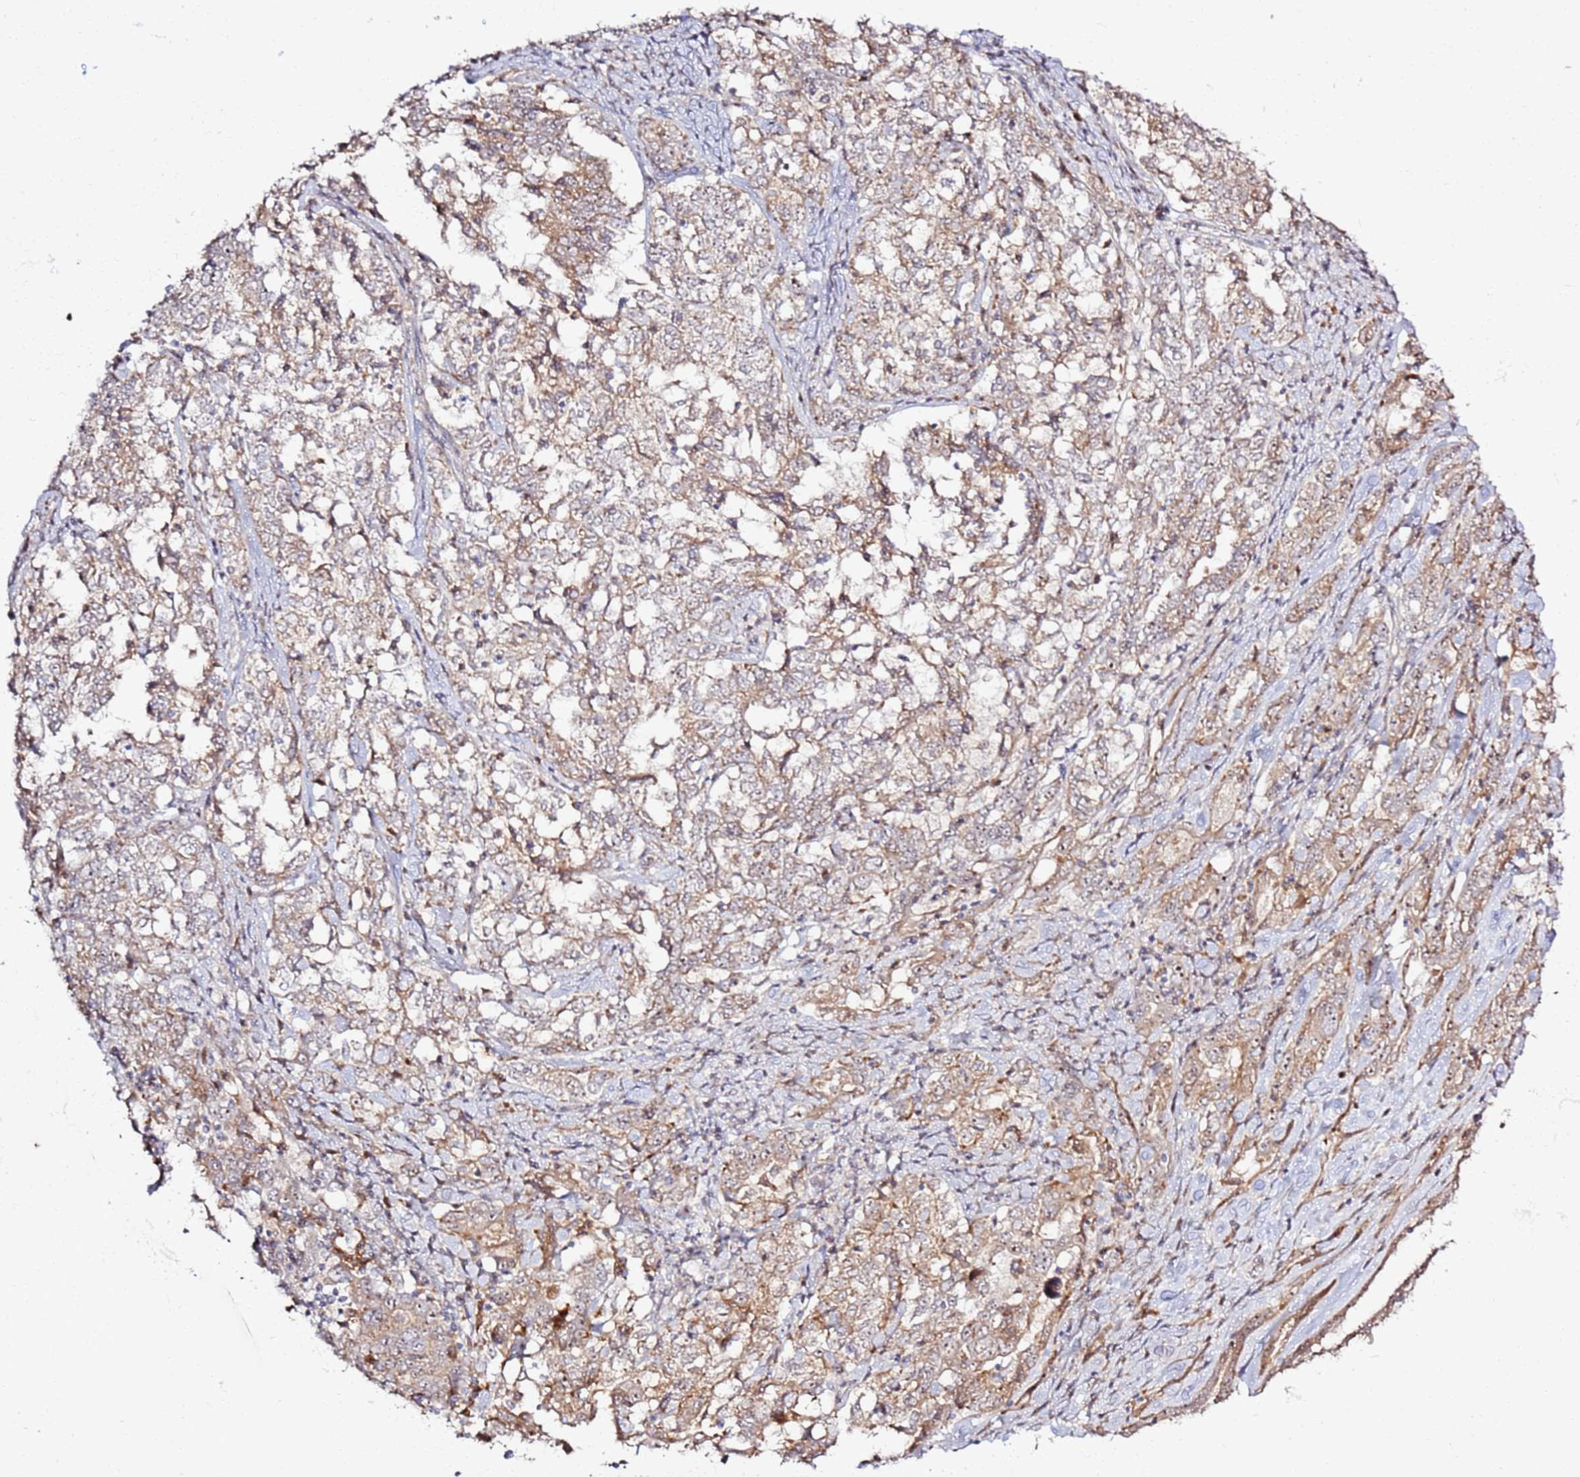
{"staining": {"intensity": "weak", "quantity": "25%-75%", "location": "cytoplasmic/membranous"}, "tissue": "ovarian cancer", "cell_type": "Tumor cells", "image_type": "cancer", "snomed": [{"axis": "morphology", "description": "Carcinoma, endometroid"}, {"axis": "topography", "description": "Ovary"}], "caption": "Protein staining of ovarian cancer (endometroid carcinoma) tissue demonstrates weak cytoplasmic/membranous positivity in about 25%-75% of tumor cells.", "gene": "CNPY1", "patient": {"sex": "female", "age": 62}}